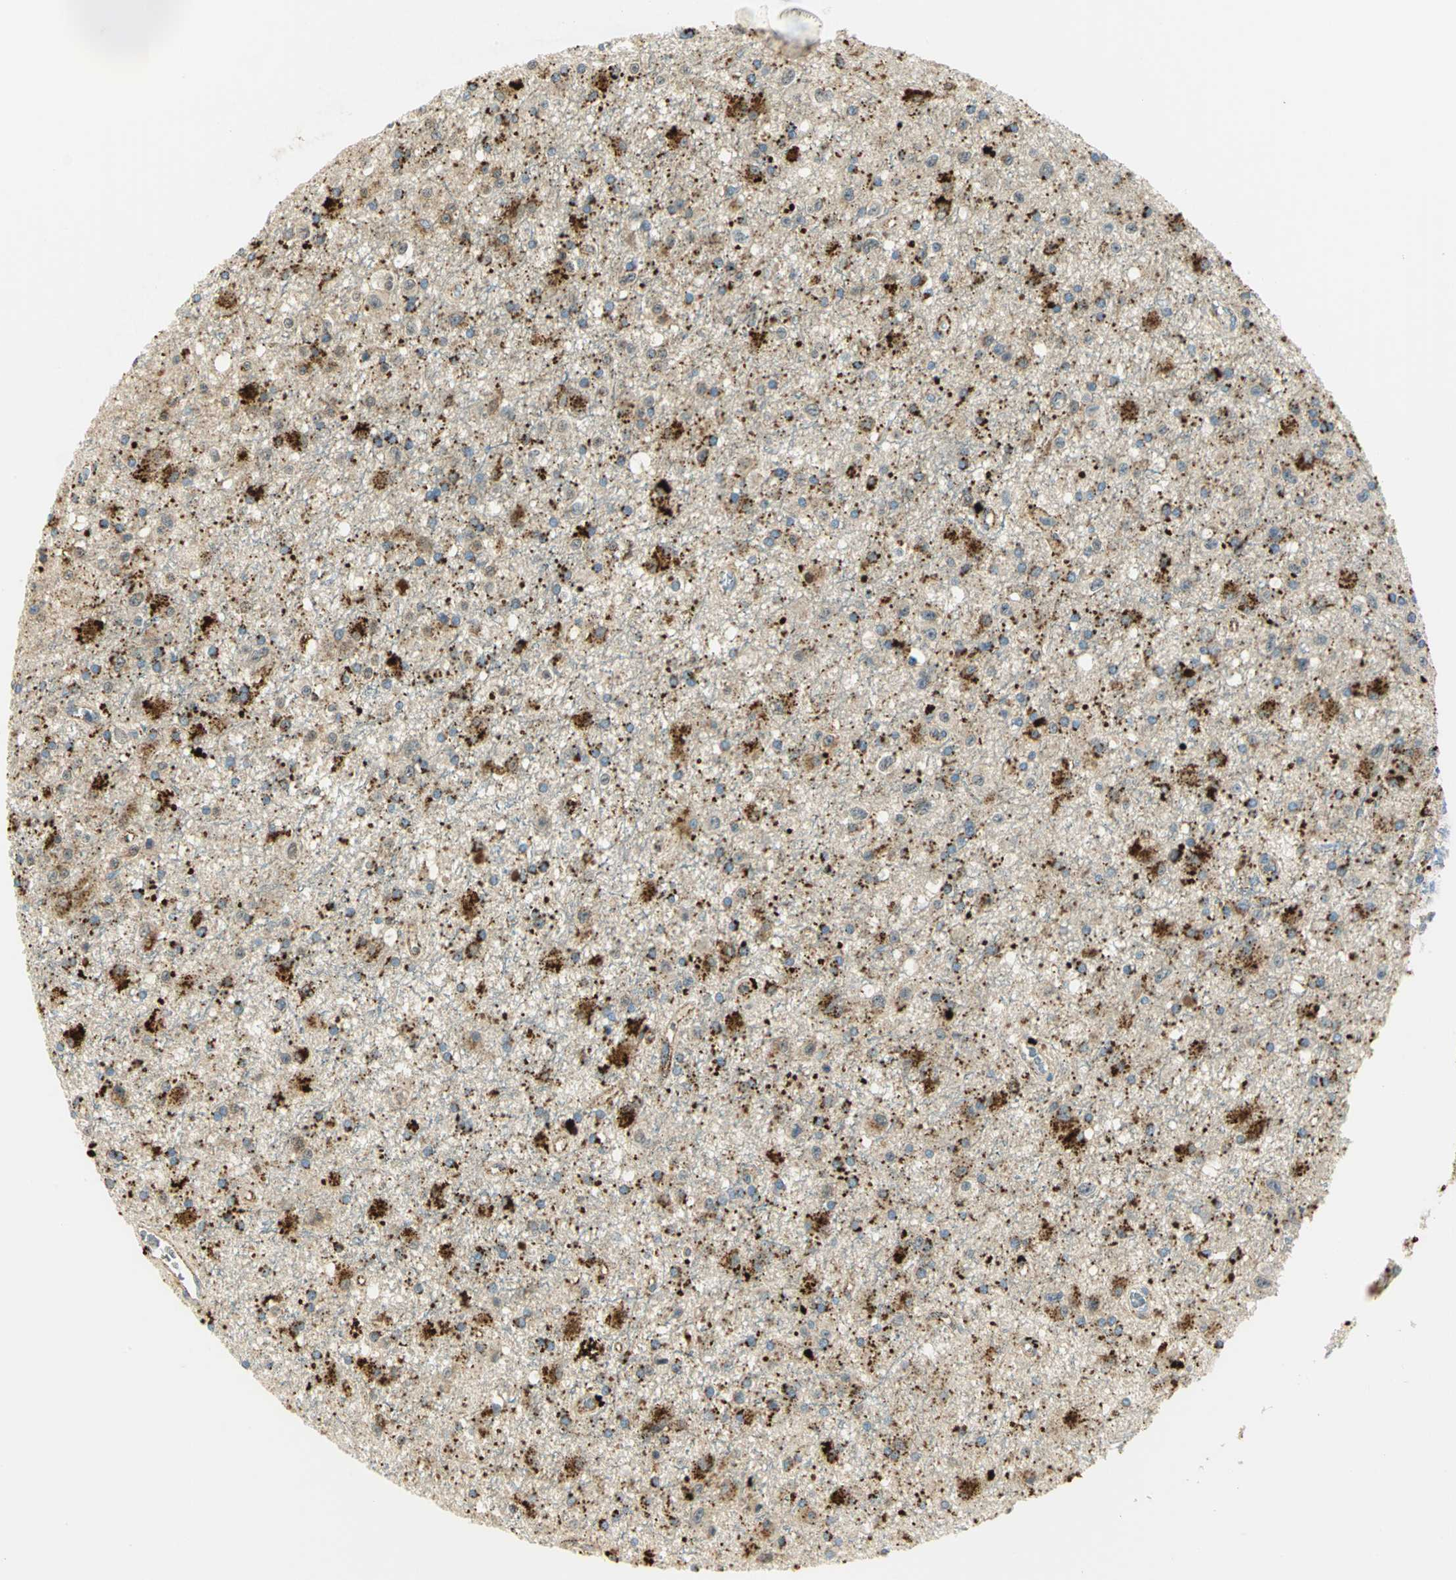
{"staining": {"intensity": "strong", "quantity": "25%-75%", "location": "cytoplasmic/membranous"}, "tissue": "glioma", "cell_type": "Tumor cells", "image_type": "cancer", "snomed": [{"axis": "morphology", "description": "Glioma, malignant, Low grade"}, {"axis": "topography", "description": "Brain"}], "caption": "Approximately 25%-75% of tumor cells in human malignant low-grade glioma display strong cytoplasmic/membranous protein expression as visualized by brown immunohistochemical staining.", "gene": "ARSA", "patient": {"sex": "male", "age": 58}}